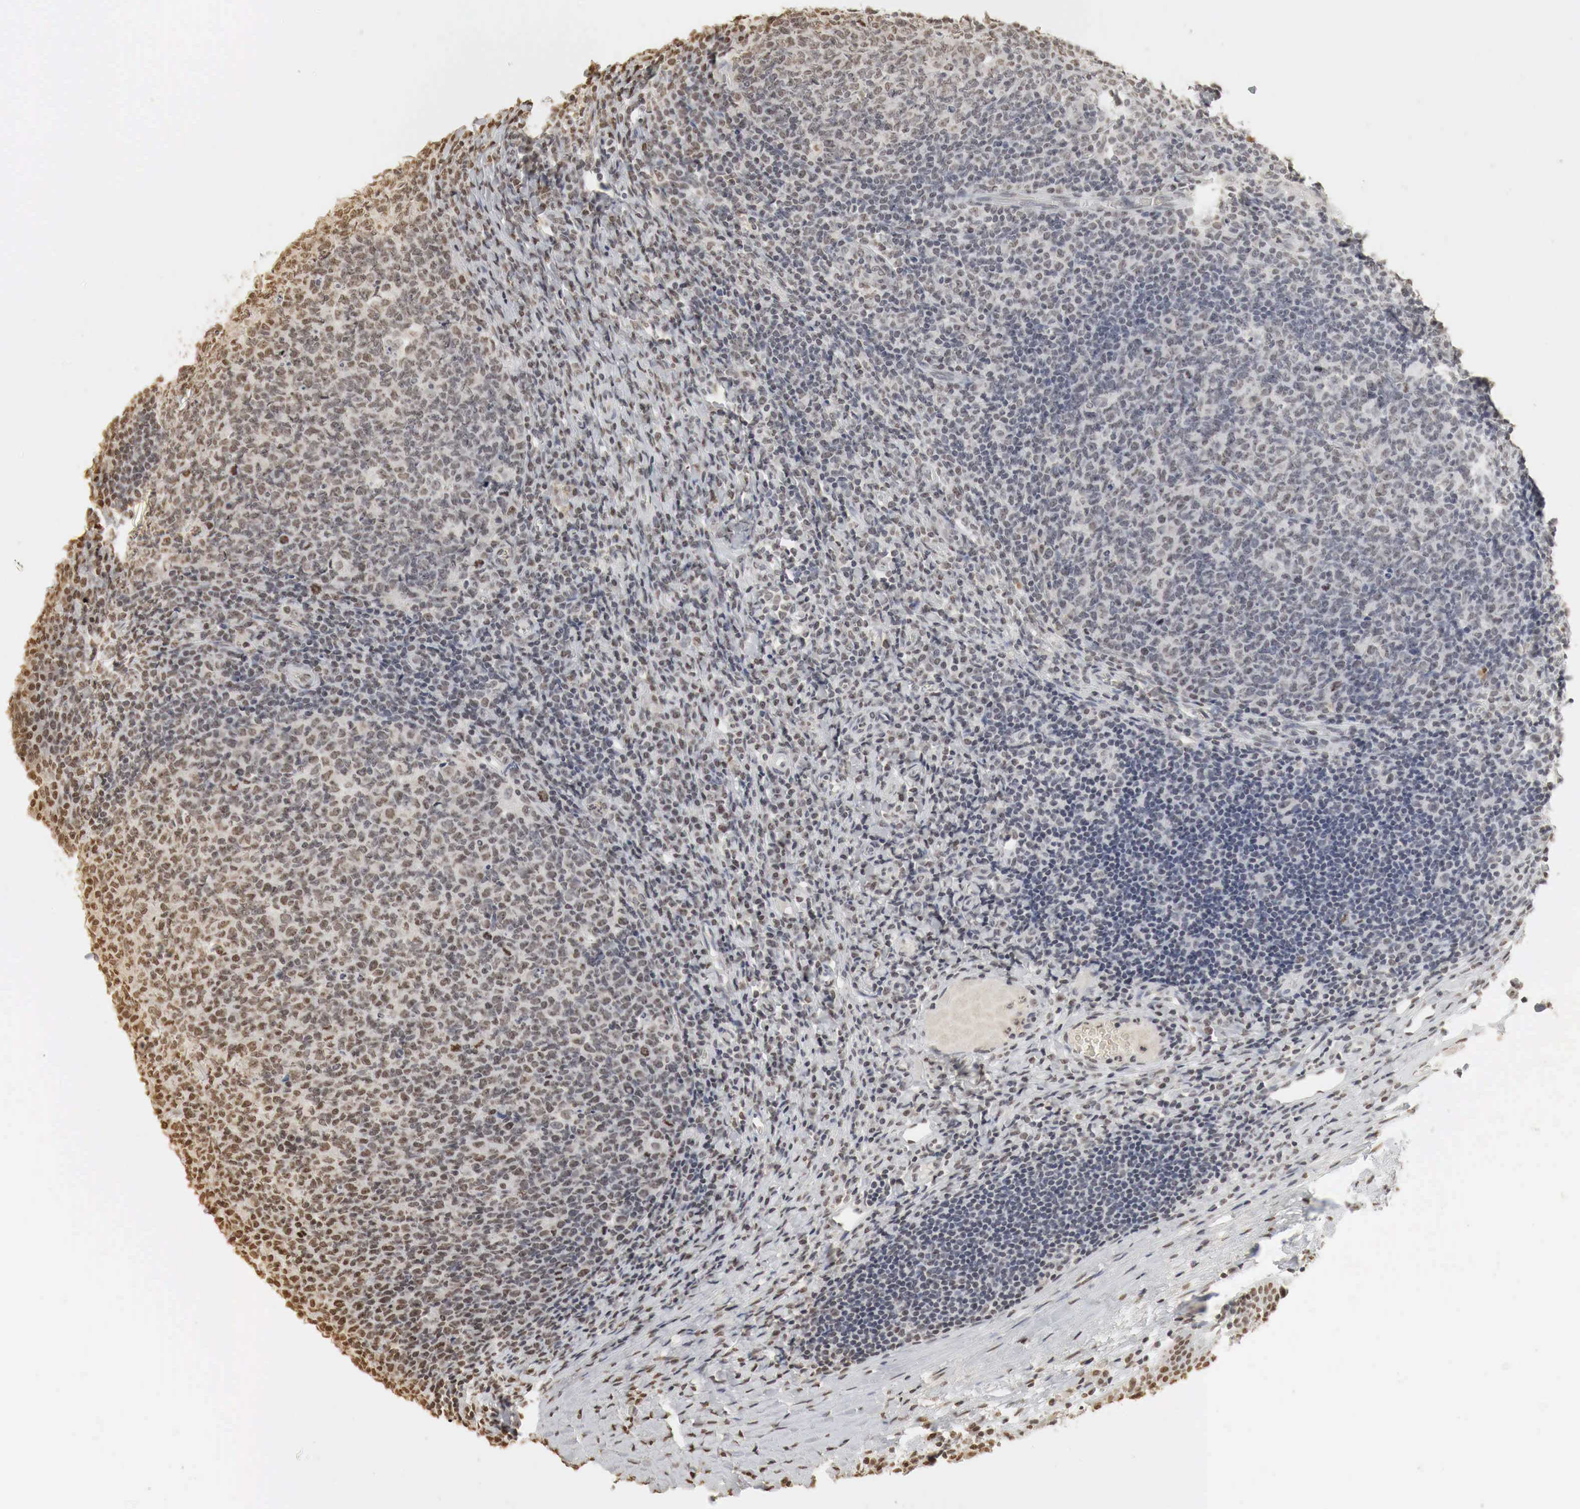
{"staining": {"intensity": "weak", "quantity": "25%-75%", "location": "cytoplasmic/membranous,nuclear"}, "tissue": "tonsil", "cell_type": "Germinal center cells", "image_type": "normal", "snomed": [{"axis": "morphology", "description": "Normal tissue, NOS"}, {"axis": "topography", "description": "Tonsil"}], "caption": "An immunohistochemistry (IHC) histopathology image of normal tissue is shown. Protein staining in brown highlights weak cytoplasmic/membranous,nuclear positivity in tonsil within germinal center cells.", "gene": "ERBB4", "patient": {"sex": "male", "age": 6}}